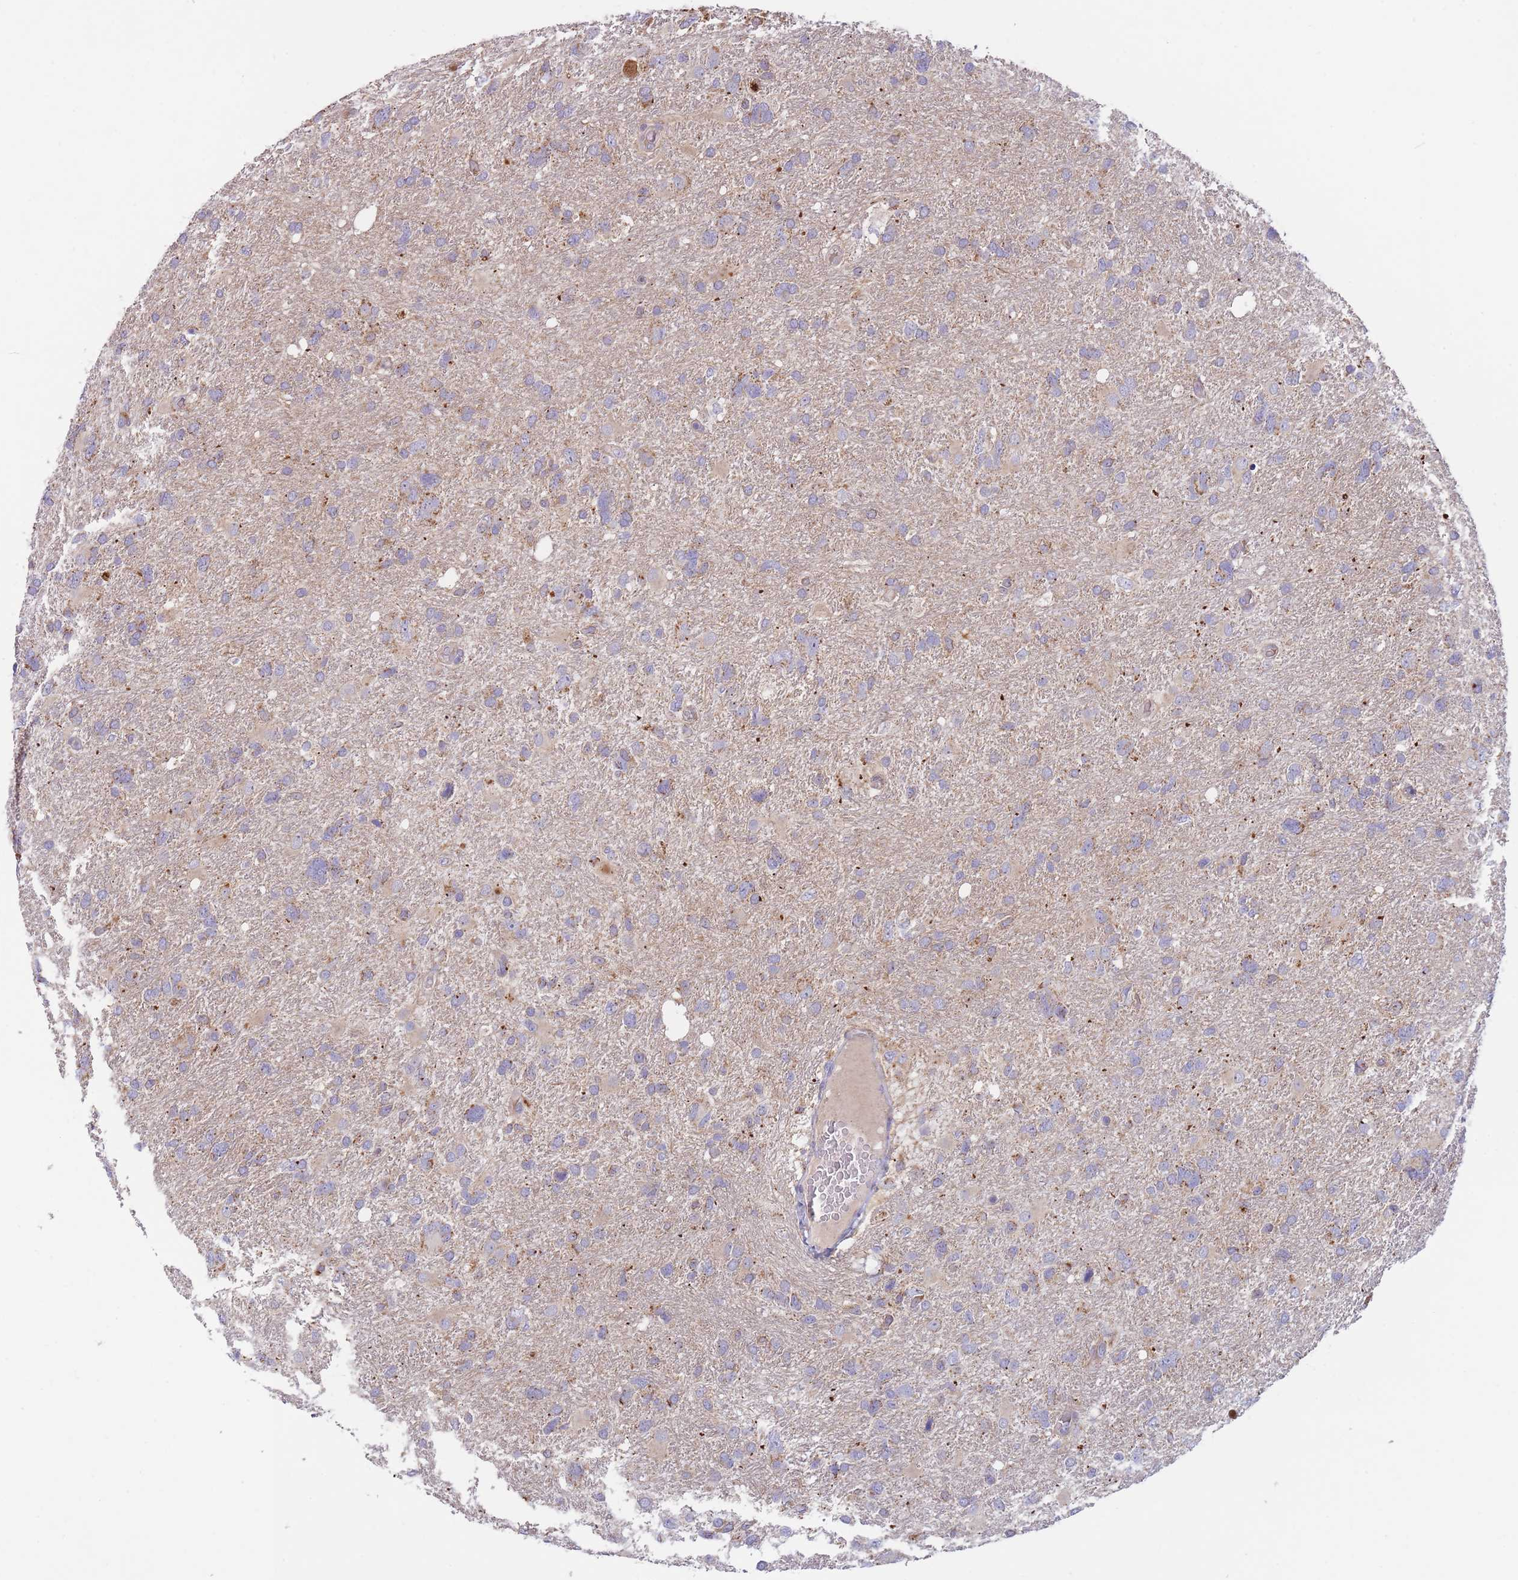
{"staining": {"intensity": "moderate", "quantity": "<25%", "location": "cytoplasmic/membranous"}, "tissue": "glioma", "cell_type": "Tumor cells", "image_type": "cancer", "snomed": [{"axis": "morphology", "description": "Glioma, malignant, High grade"}, {"axis": "topography", "description": "Brain"}], "caption": "This is an image of immunohistochemistry staining of high-grade glioma (malignant), which shows moderate positivity in the cytoplasmic/membranous of tumor cells.", "gene": "SLC25A42", "patient": {"sex": "male", "age": 61}}